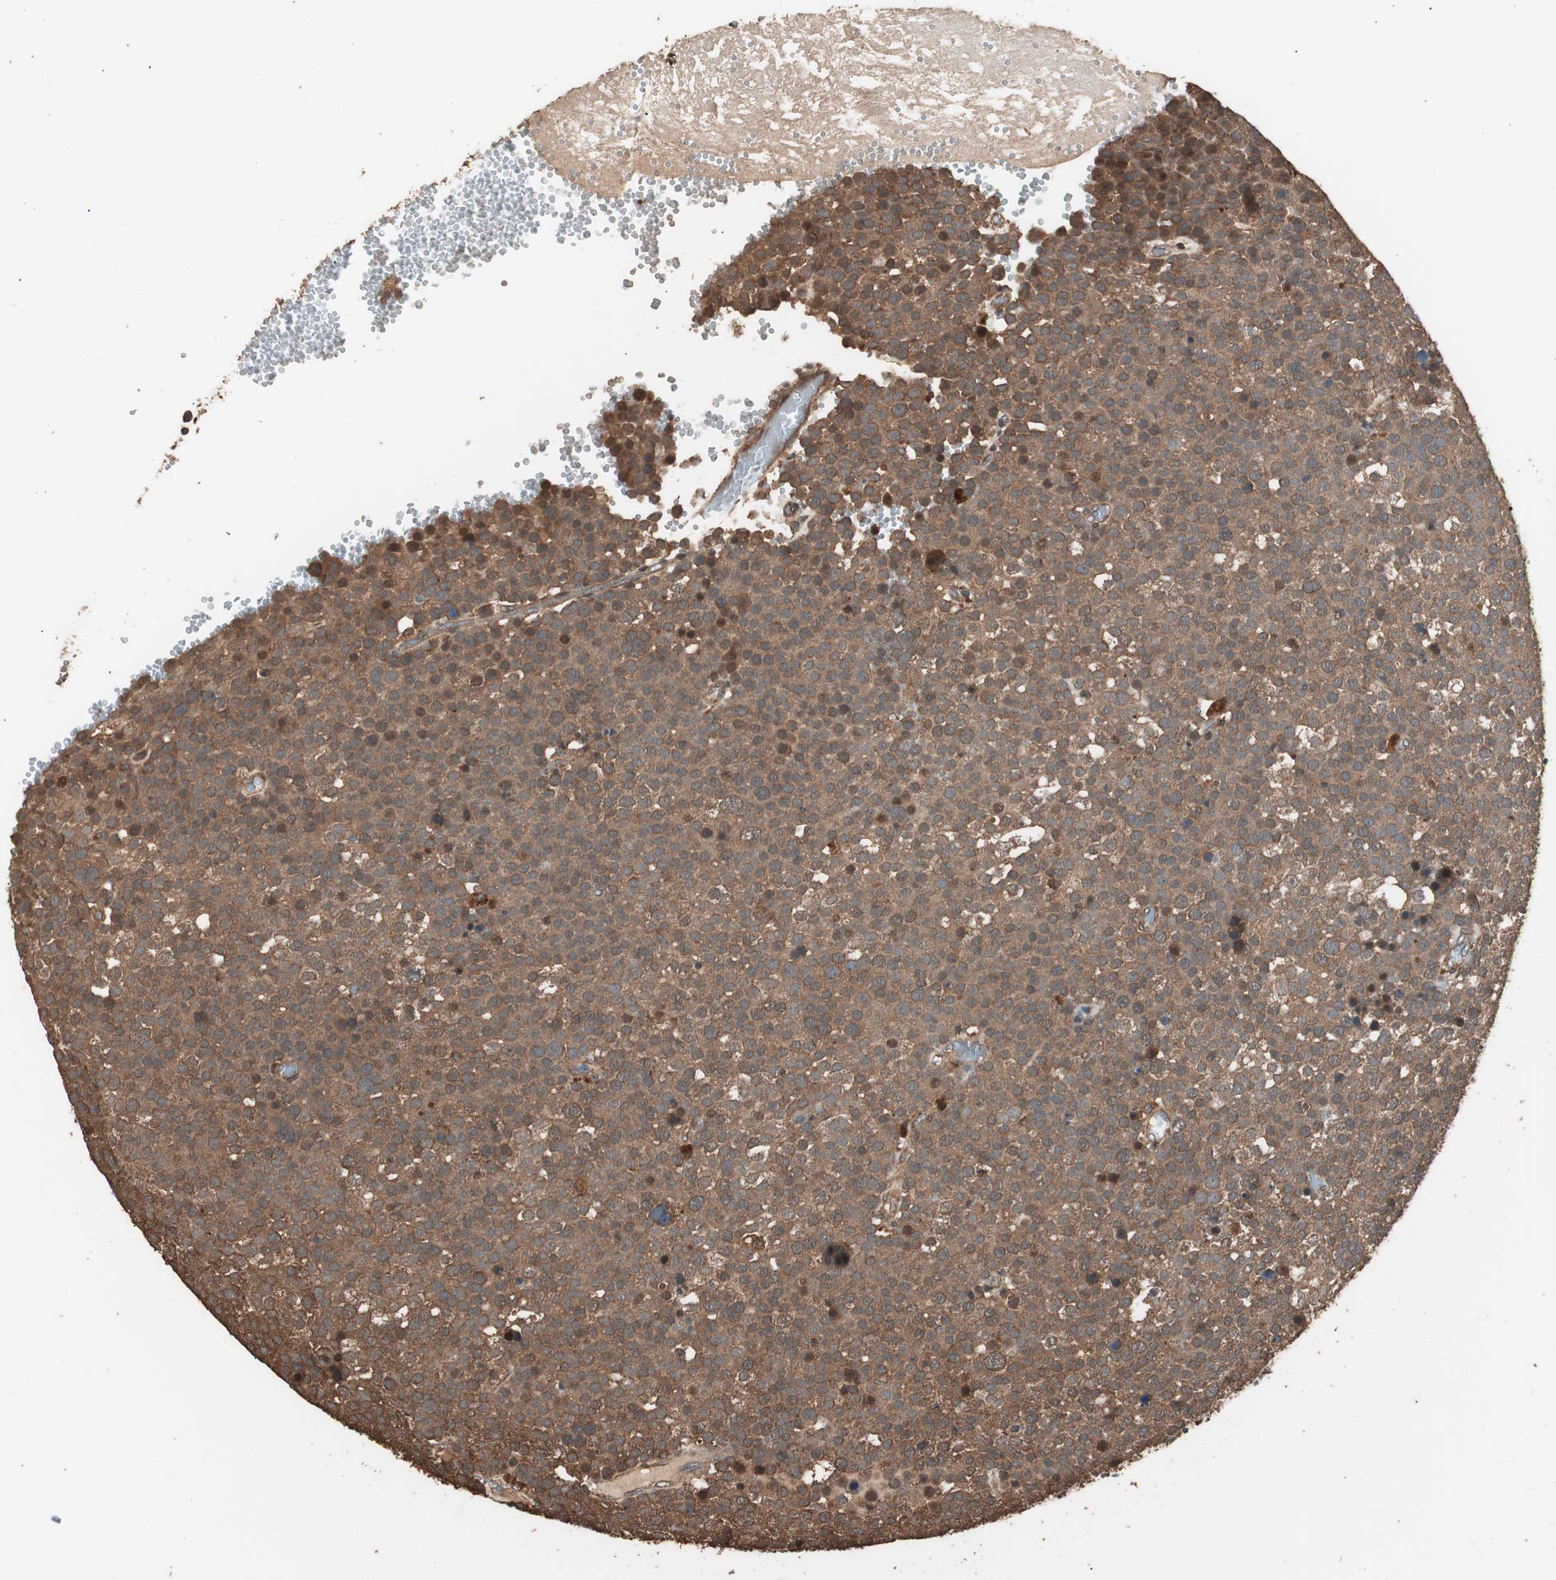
{"staining": {"intensity": "moderate", "quantity": ">75%", "location": "cytoplasmic/membranous"}, "tissue": "testis cancer", "cell_type": "Tumor cells", "image_type": "cancer", "snomed": [{"axis": "morphology", "description": "Seminoma, NOS"}, {"axis": "topography", "description": "Testis"}], "caption": "A brown stain shows moderate cytoplasmic/membranous expression of a protein in human testis cancer (seminoma) tumor cells. The staining was performed using DAB, with brown indicating positive protein expression. Nuclei are stained blue with hematoxylin.", "gene": "CCN4", "patient": {"sex": "male", "age": 71}}